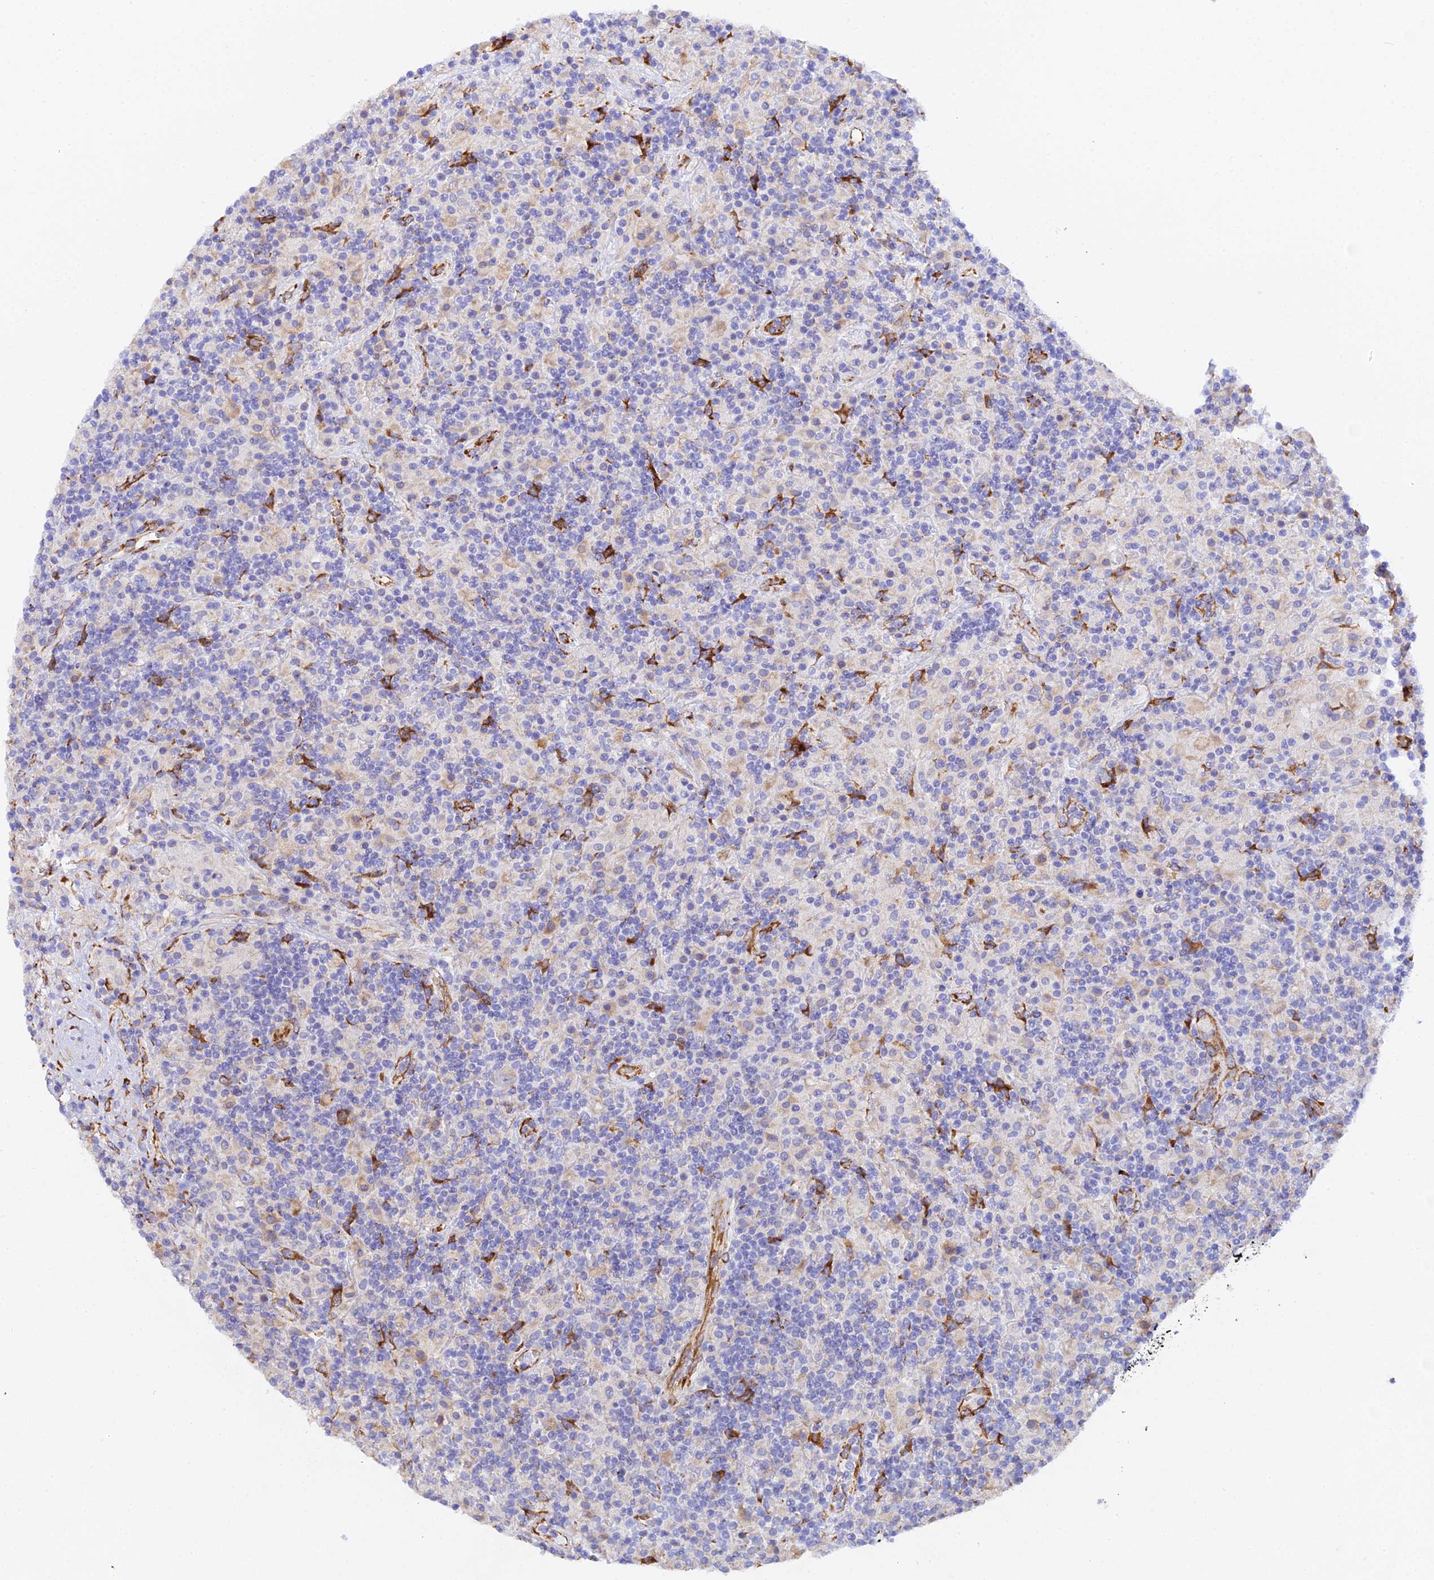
{"staining": {"intensity": "negative", "quantity": "none", "location": "none"}, "tissue": "lymphoma", "cell_type": "Tumor cells", "image_type": "cancer", "snomed": [{"axis": "morphology", "description": "Hodgkin's disease, NOS"}, {"axis": "topography", "description": "Lymph node"}], "caption": "Immunohistochemical staining of Hodgkin's disease shows no significant positivity in tumor cells. (Stains: DAB (3,3'-diaminobenzidine) immunohistochemistry with hematoxylin counter stain, Microscopy: brightfield microscopy at high magnification).", "gene": "CFAP45", "patient": {"sex": "male", "age": 70}}